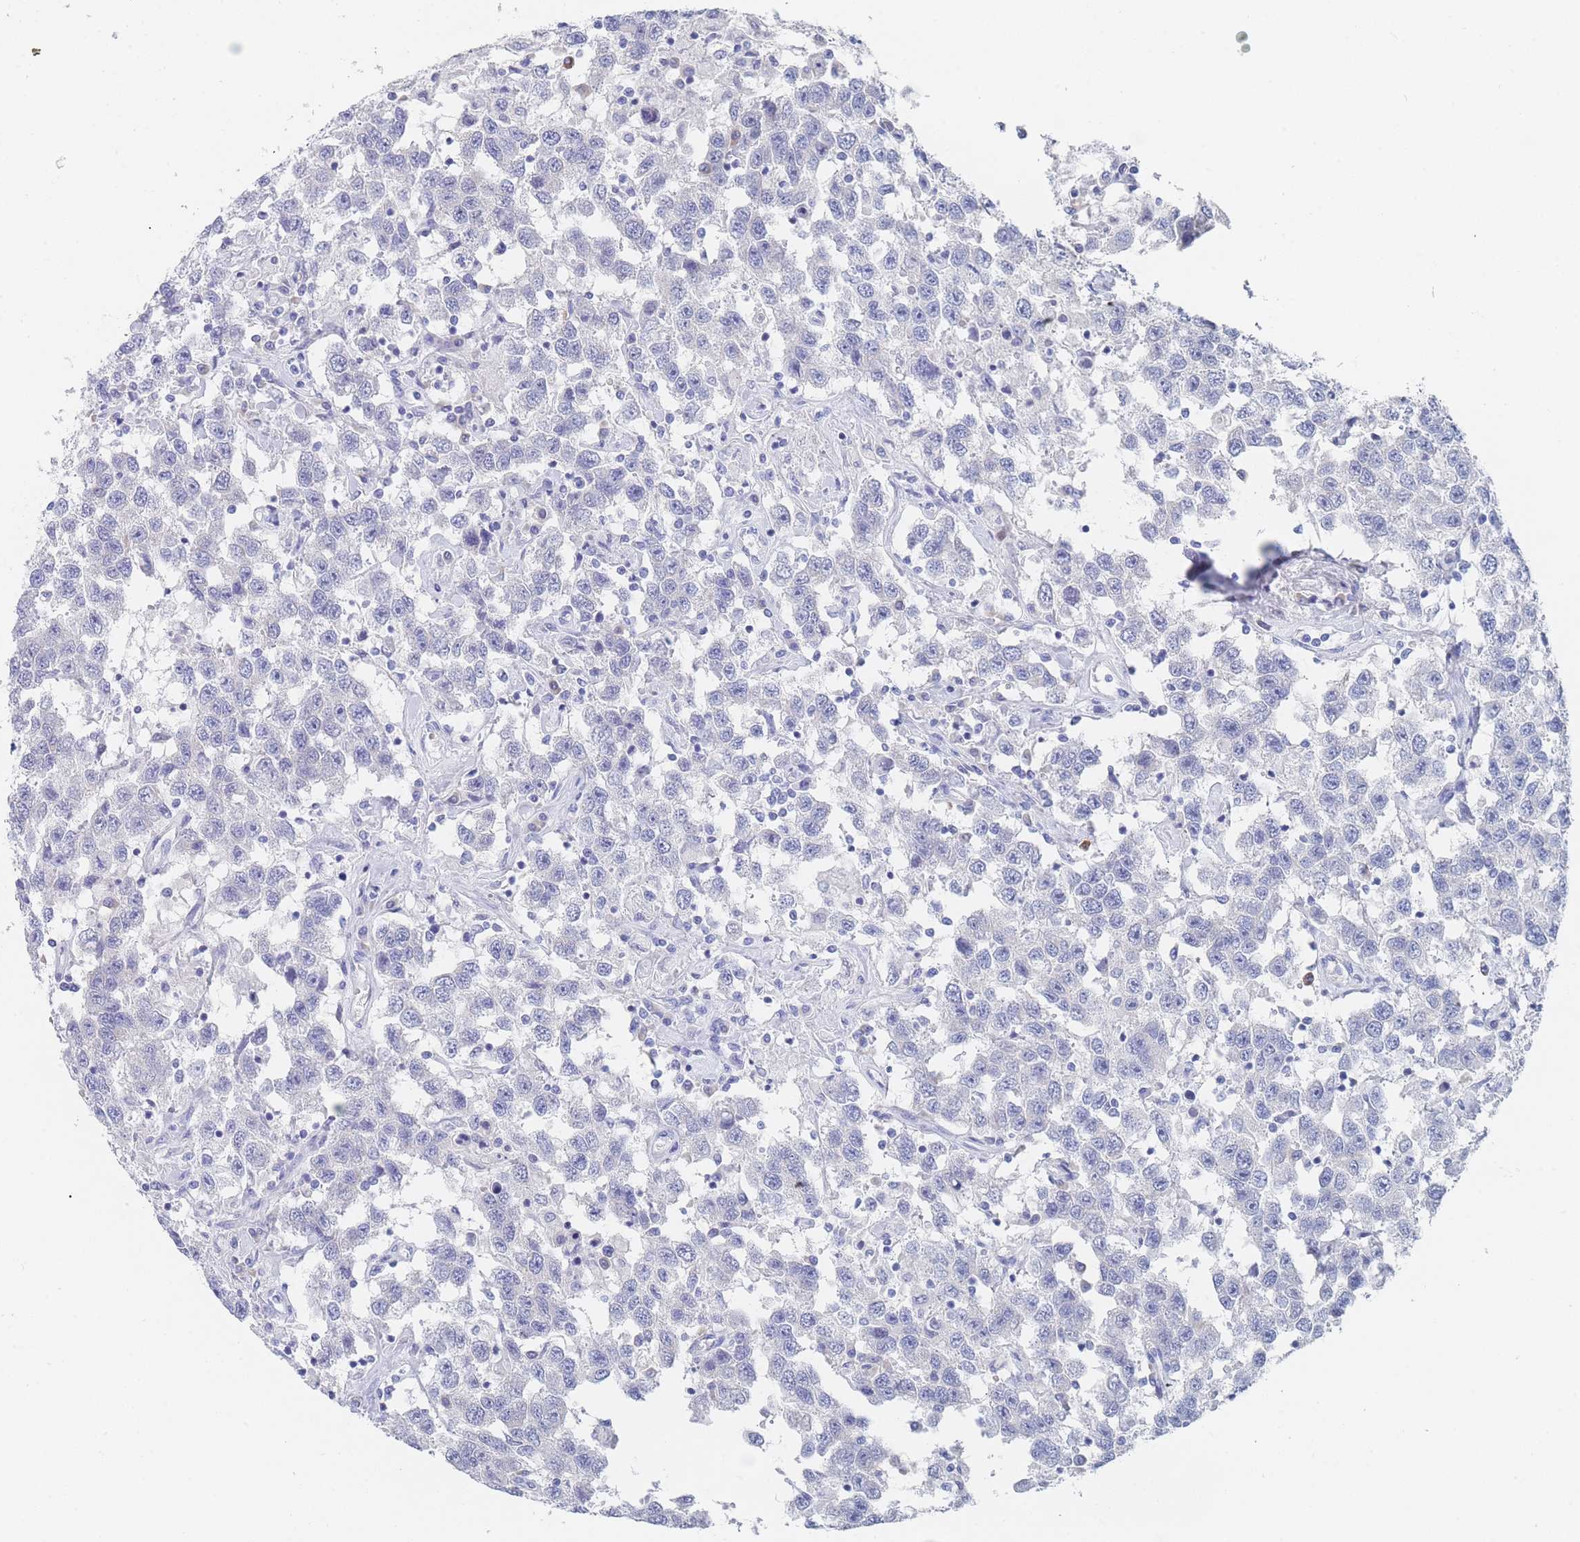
{"staining": {"intensity": "negative", "quantity": "none", "location": "none"}, "tissue": "testis cancer", "cell_type": "Tumor cells", "image_type": "cancer", "snomed": [{"axis": "morphology", "description": "Seminoma, NOS"}, {"axis": "topography", "description": "Testis"}], "caption": "This is an immunohistochemistry photomicrograph of human testis cancer (seminoma). There is no positivity in tumor cells.", "gene": "SLC25A35", "patient": {"sex": "male", "age": 41}}